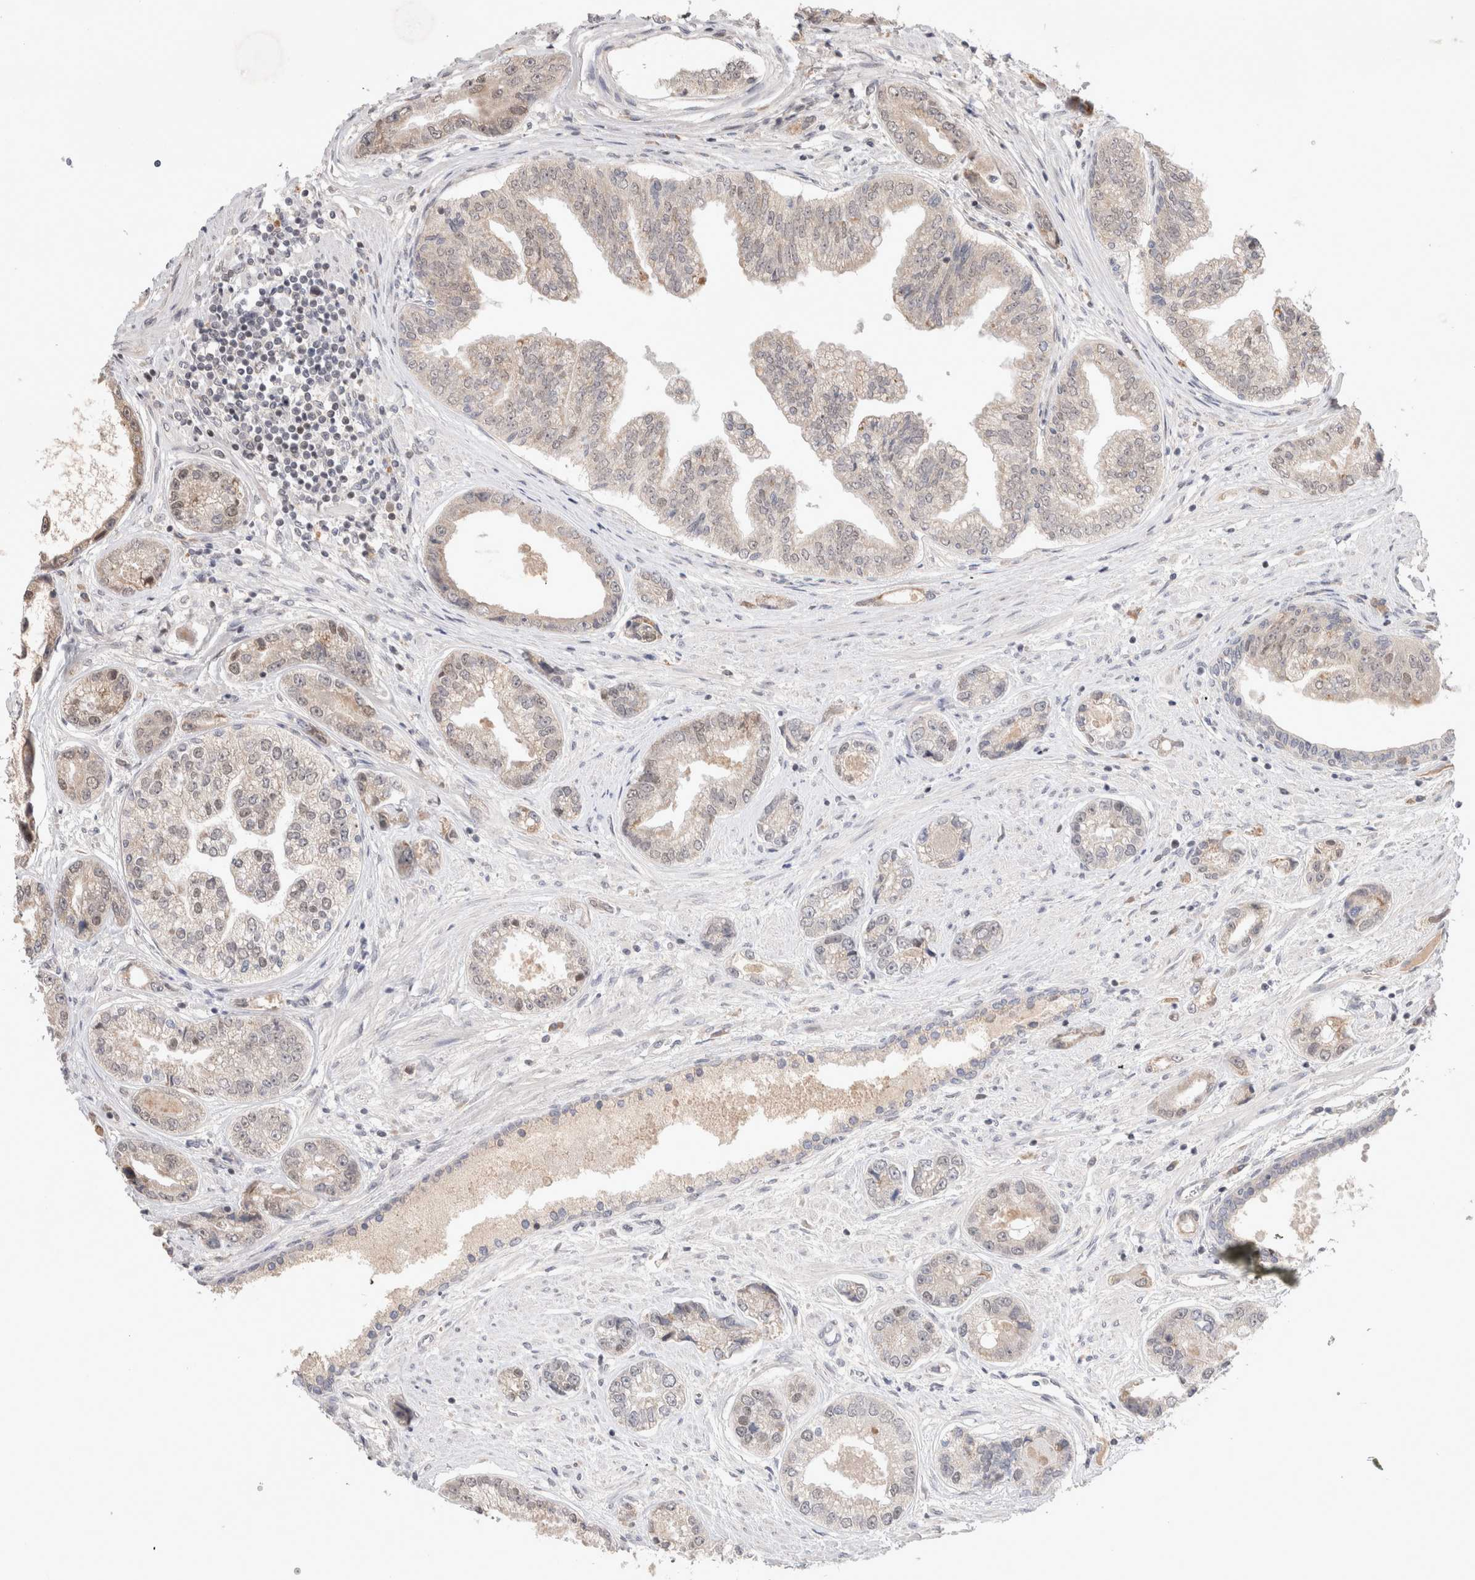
{"staining": {"intensity": "weak", "quantity": "<25%", "location": "cytoplasmic/membranous,nuclear"}, "tissue": "prostate cancer", "cell_type": "Tumor cells", "image_type": "cancer", "snomed": [{"axis": "morphology", "description": "Adenocarcinoma, High grade"}, {"axis": "topography", "description": "Prostate"}], "caption": "Protein analysis of prostate high-grade adenocarcinoma displays no significant expression in tumor cells. The staining was performed using DAB (3,3'-diaminobenzidine) to visualize the protein expression in brown, while the nuclei were stained in blue with hematoxylin (Magnification: 20x).", "gene": "SYDE2", "patient": {"sex": "male", "age": 61}}